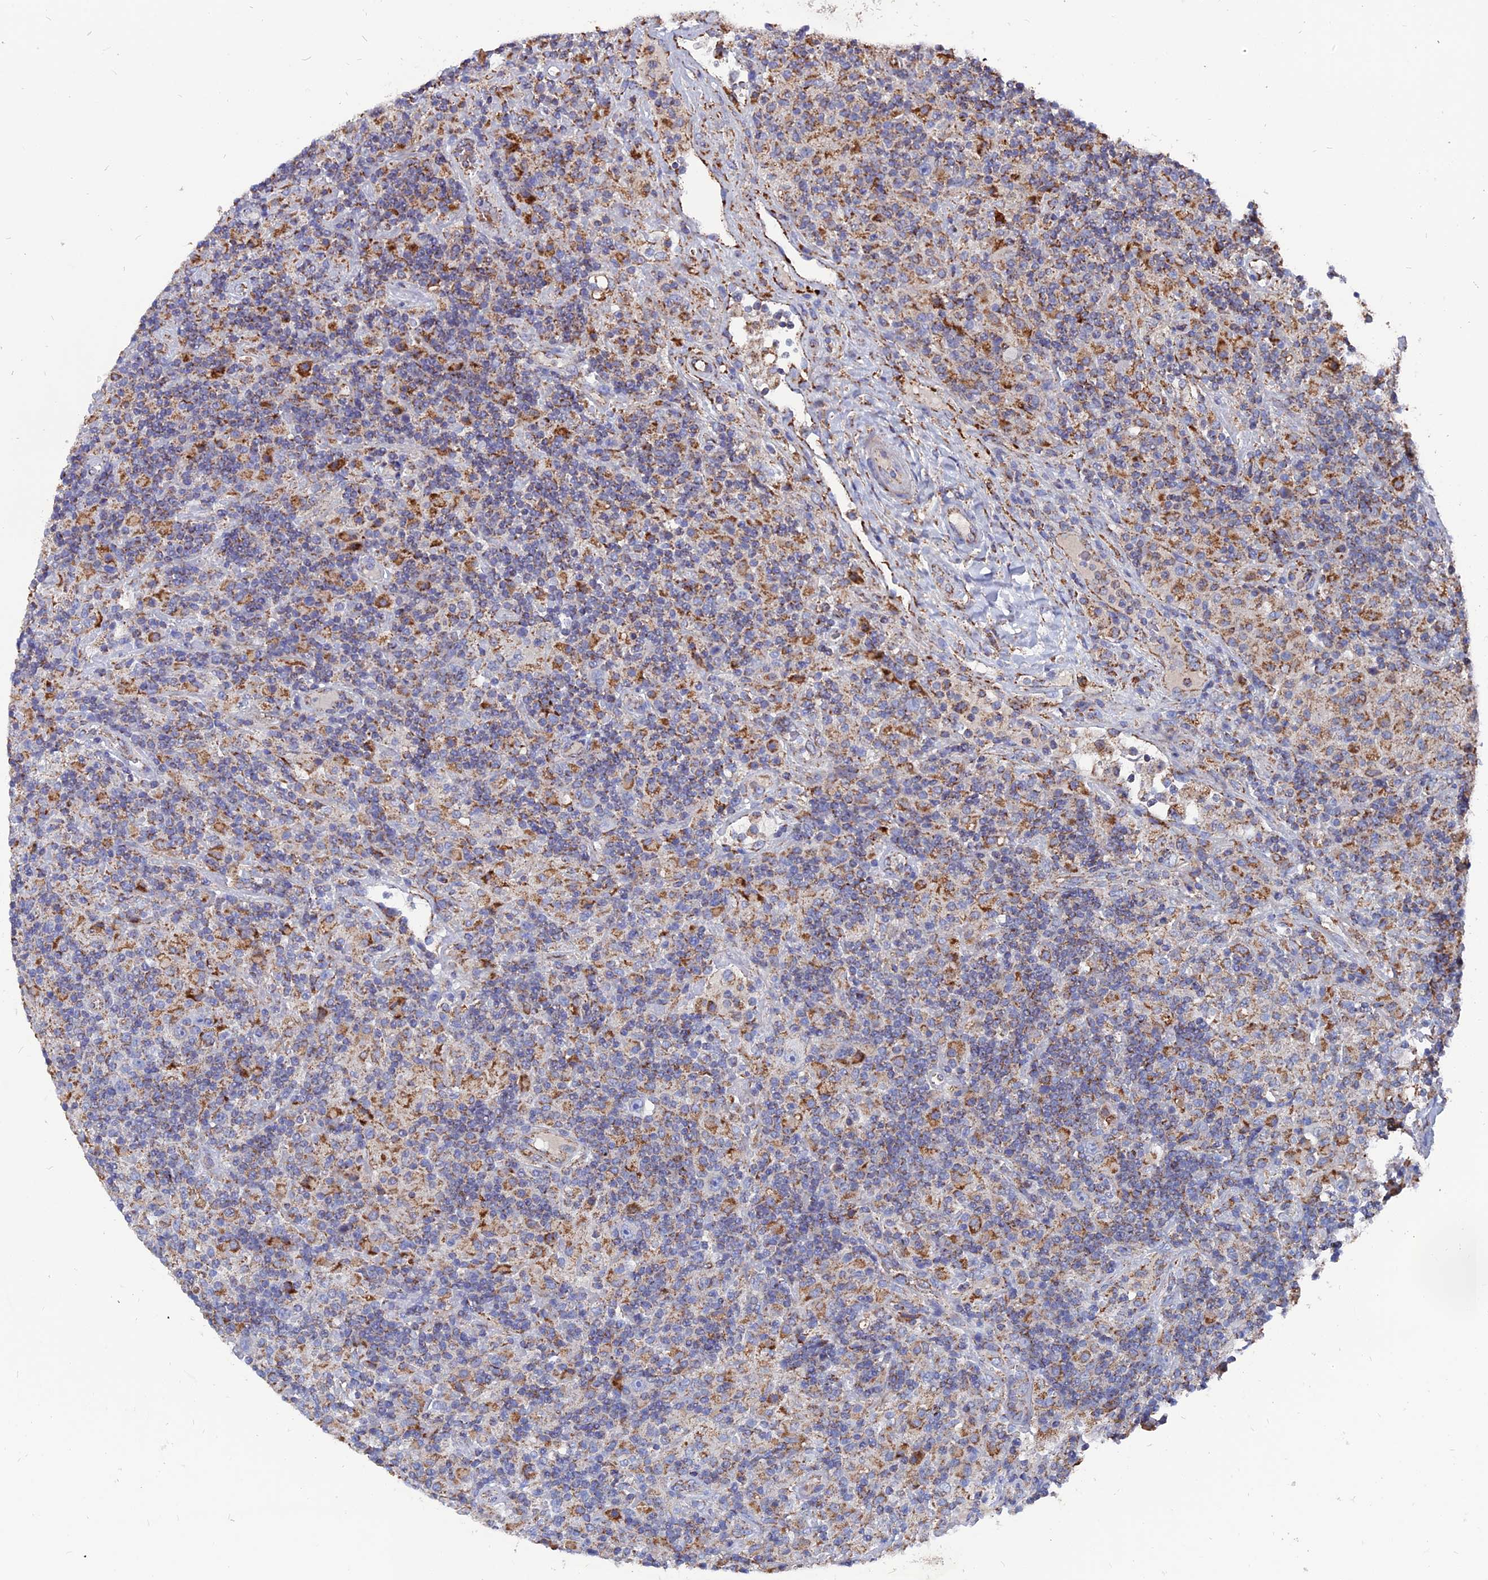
{"staining": {"intensity": "negative", "quantity": "none", "location": "none"}, "tissue": "lymphoma", "cell_type": "Tumor cells", "image_type": "cancer", "snomed": [{"axis": "morphology", "description": "Hodgkin's disease, NOS"}, {"axis": "topography", "description": "Lymph node"}], "caption": "Hodgkin's disease stained for a protein using immunohistochemistry (IHC) displays no expression tumor cells.", "gene": "TGFA", "patient": {"sex": "male", "age": 70}}